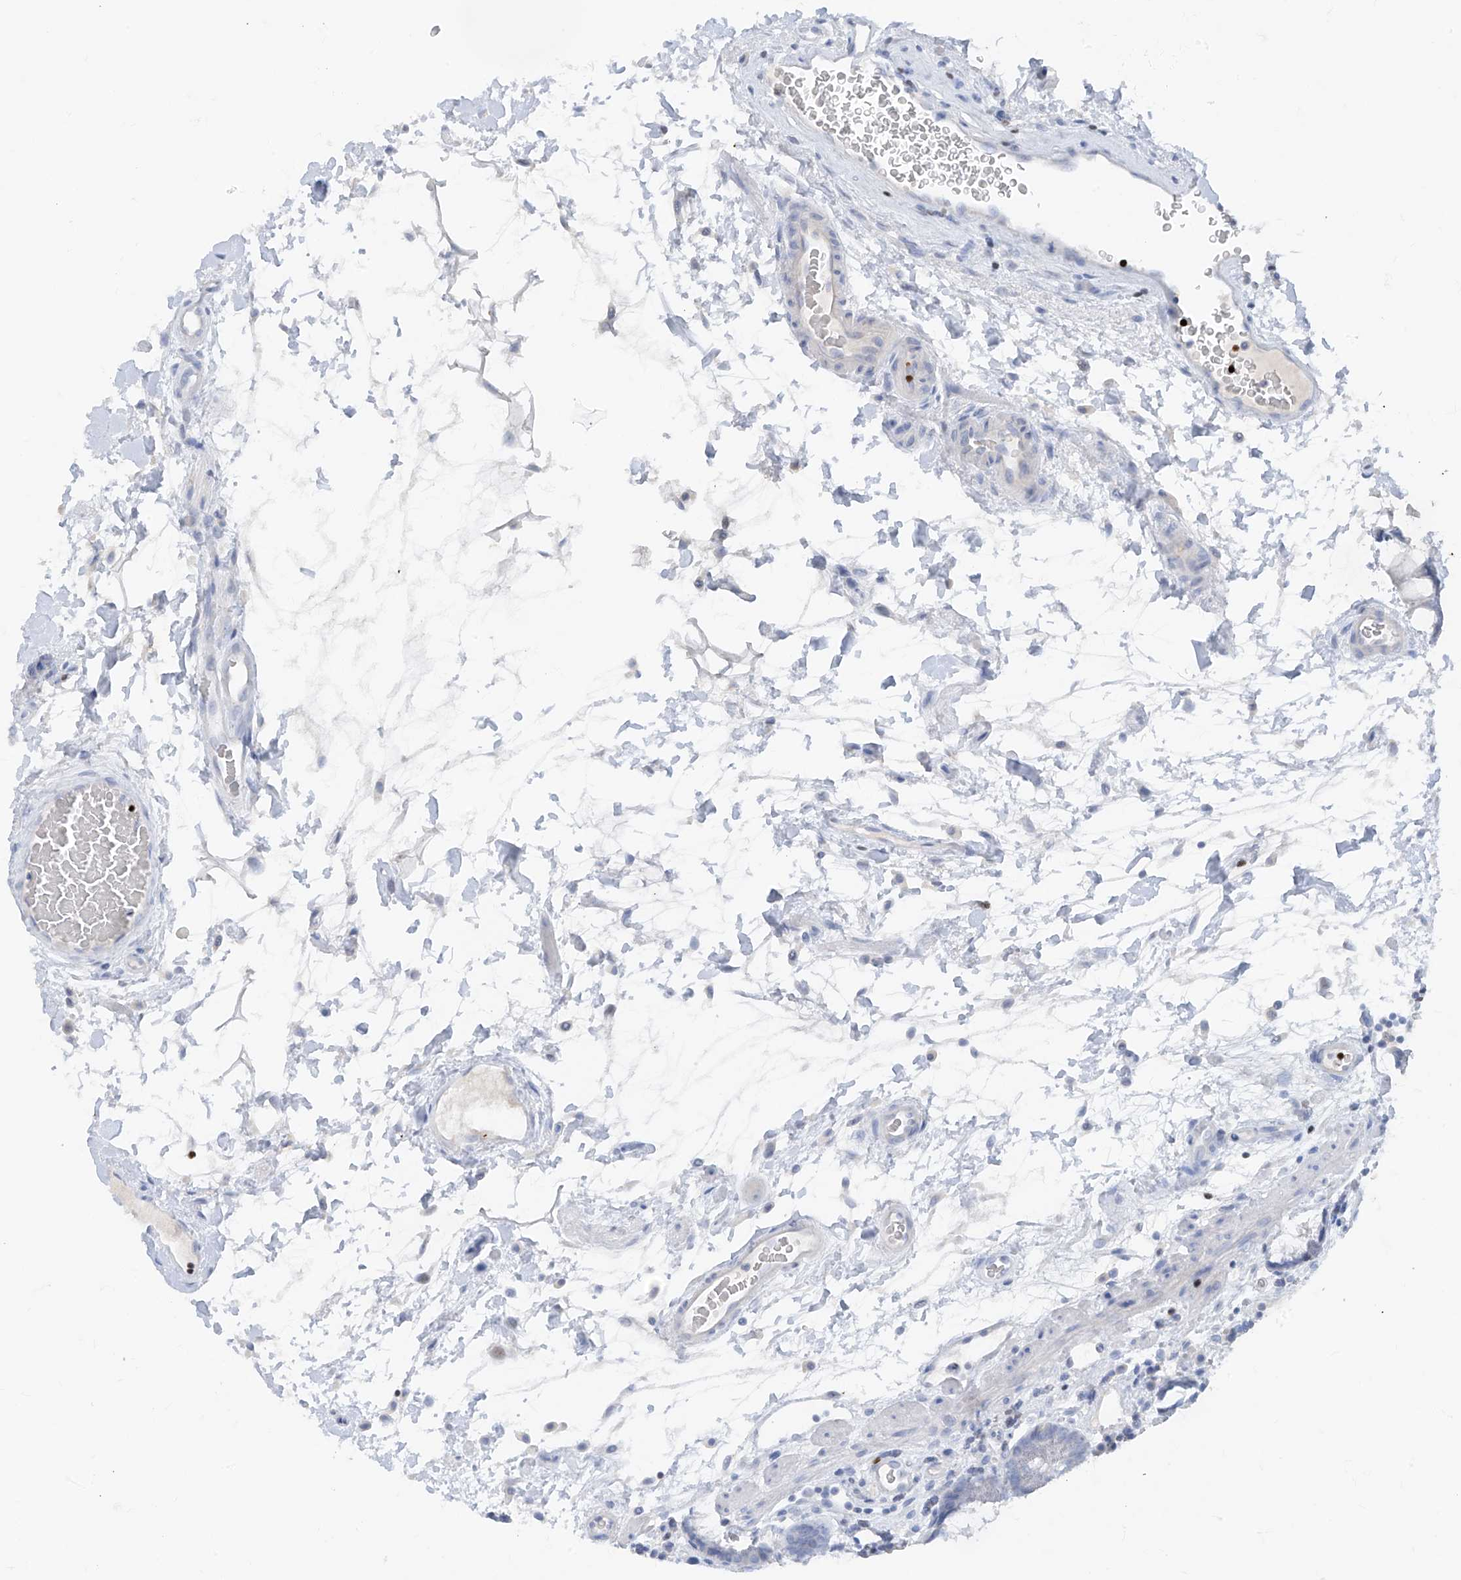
{"staining": {"intensity": "negative", "quantity": "none", "location": "none"}, "tissue": "colon", "cell_type": "Endothelial cells", "image_type": "normal", "snomed": [{"axis": "morphology", "description": "Normal tissue, NOS"}, {"axis": "topography", "description": "Colon"}], "caption": "High power microscopy histopathology image of an immunohistochemistry image of normal colon, revealing no significant expression in endothelial cells.", "gene": "TBX21", "patient": {"sex": "female", "age": 79}}